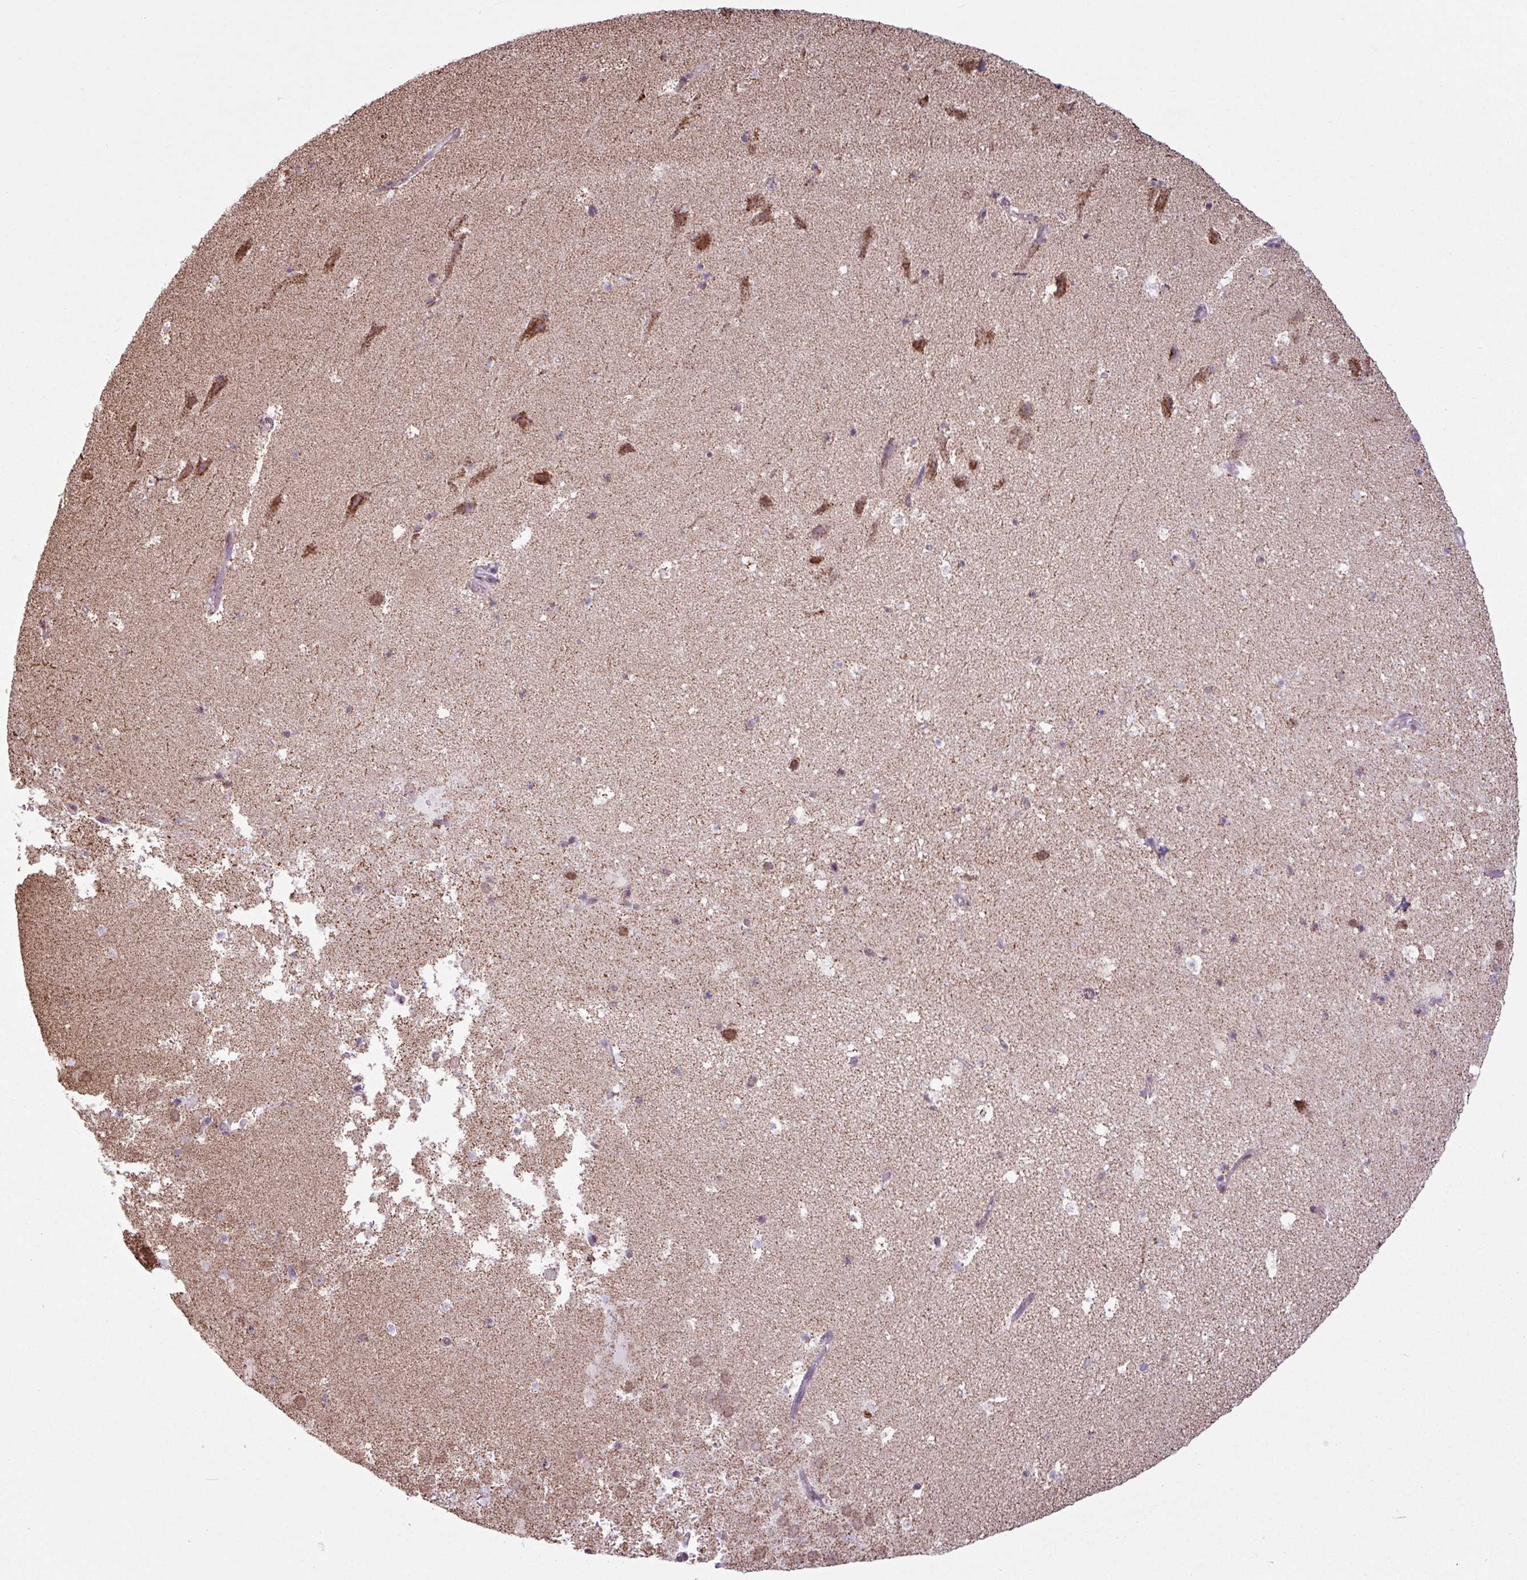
{"staining": {"intensity": "moderate", "quantity": "25%-75%", "location": "nuclear"}, "tissue": "hippocampus", "cell_type": "Glial cells", "image_type": "normal", "snomed": [{"axis": "morphology", "description": "Normal tissue, NOS"}, {"axis": "topography", "description": "Hippocampus"}], "caption": "The immunohistochemical stain highlights moderate nuclear expression in glial cells of benign hippocampus.", "gene": "ALG8", "patient": {"sex": "male", "age": 37}}